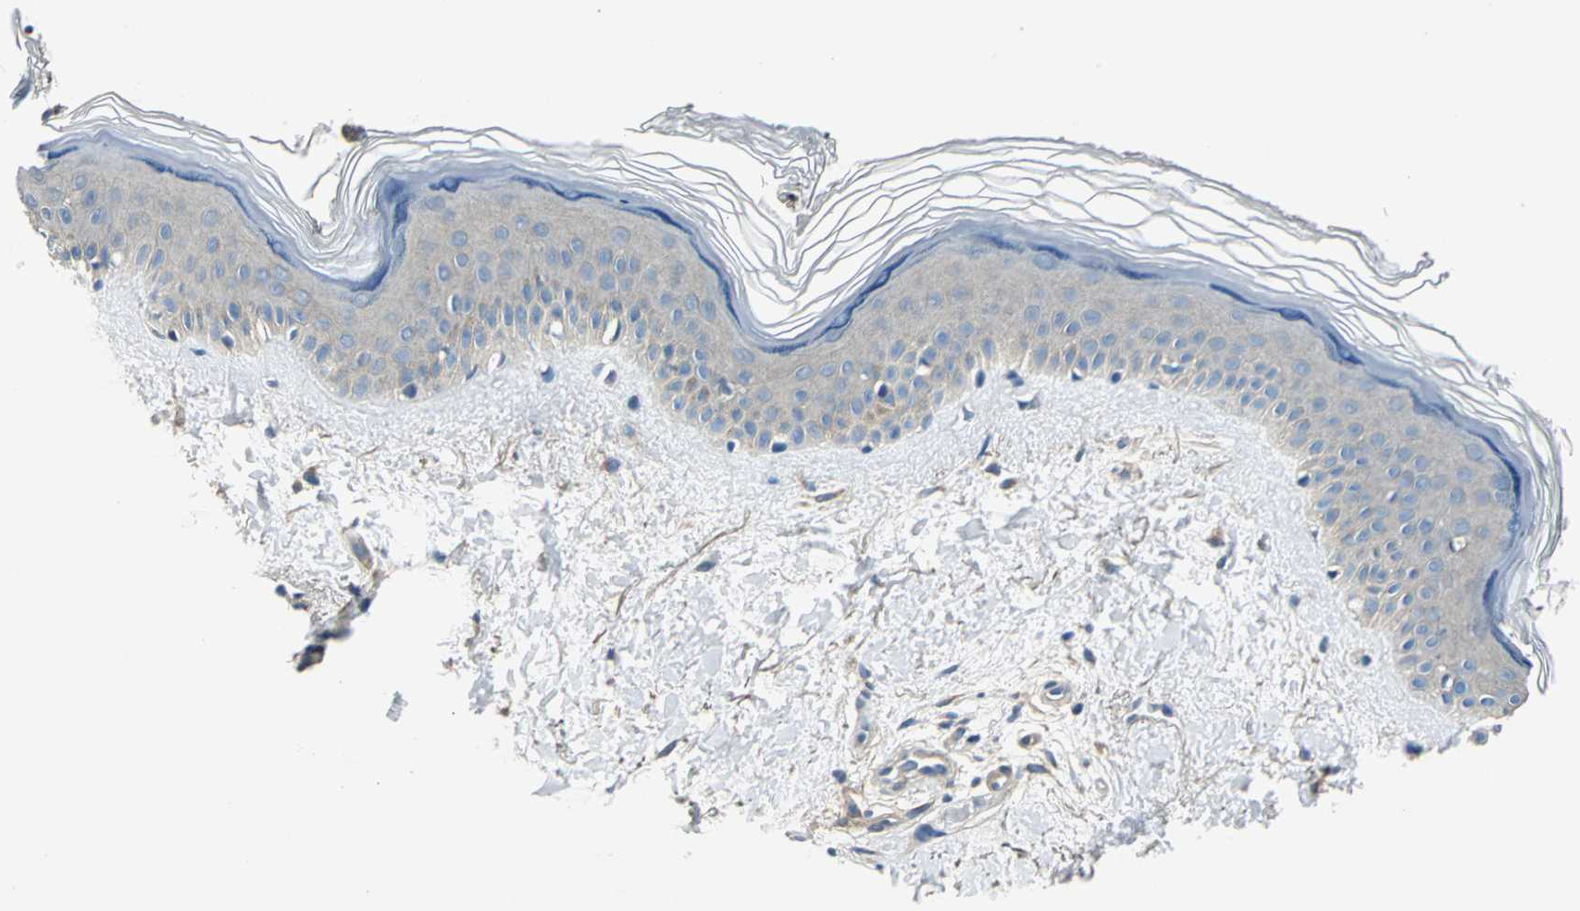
{"staining": {"intensity": "negative", "quantity": "none", "location": "none"}, "tissue": "skin", "cell_type": "Fibroblasts", "image_type": "normal", "snomed": [{"axis": "morphology", "description": "Normal tissue, NOS"}, {"axis": "topography", "description": "Skin"}], "caption": "Immunohistochemistry (IHC) of normal skin demonstrates no staining in fibroblasts.", "gene": "CDC42EP1", "patient": {"sex": "female", "age": 19}}